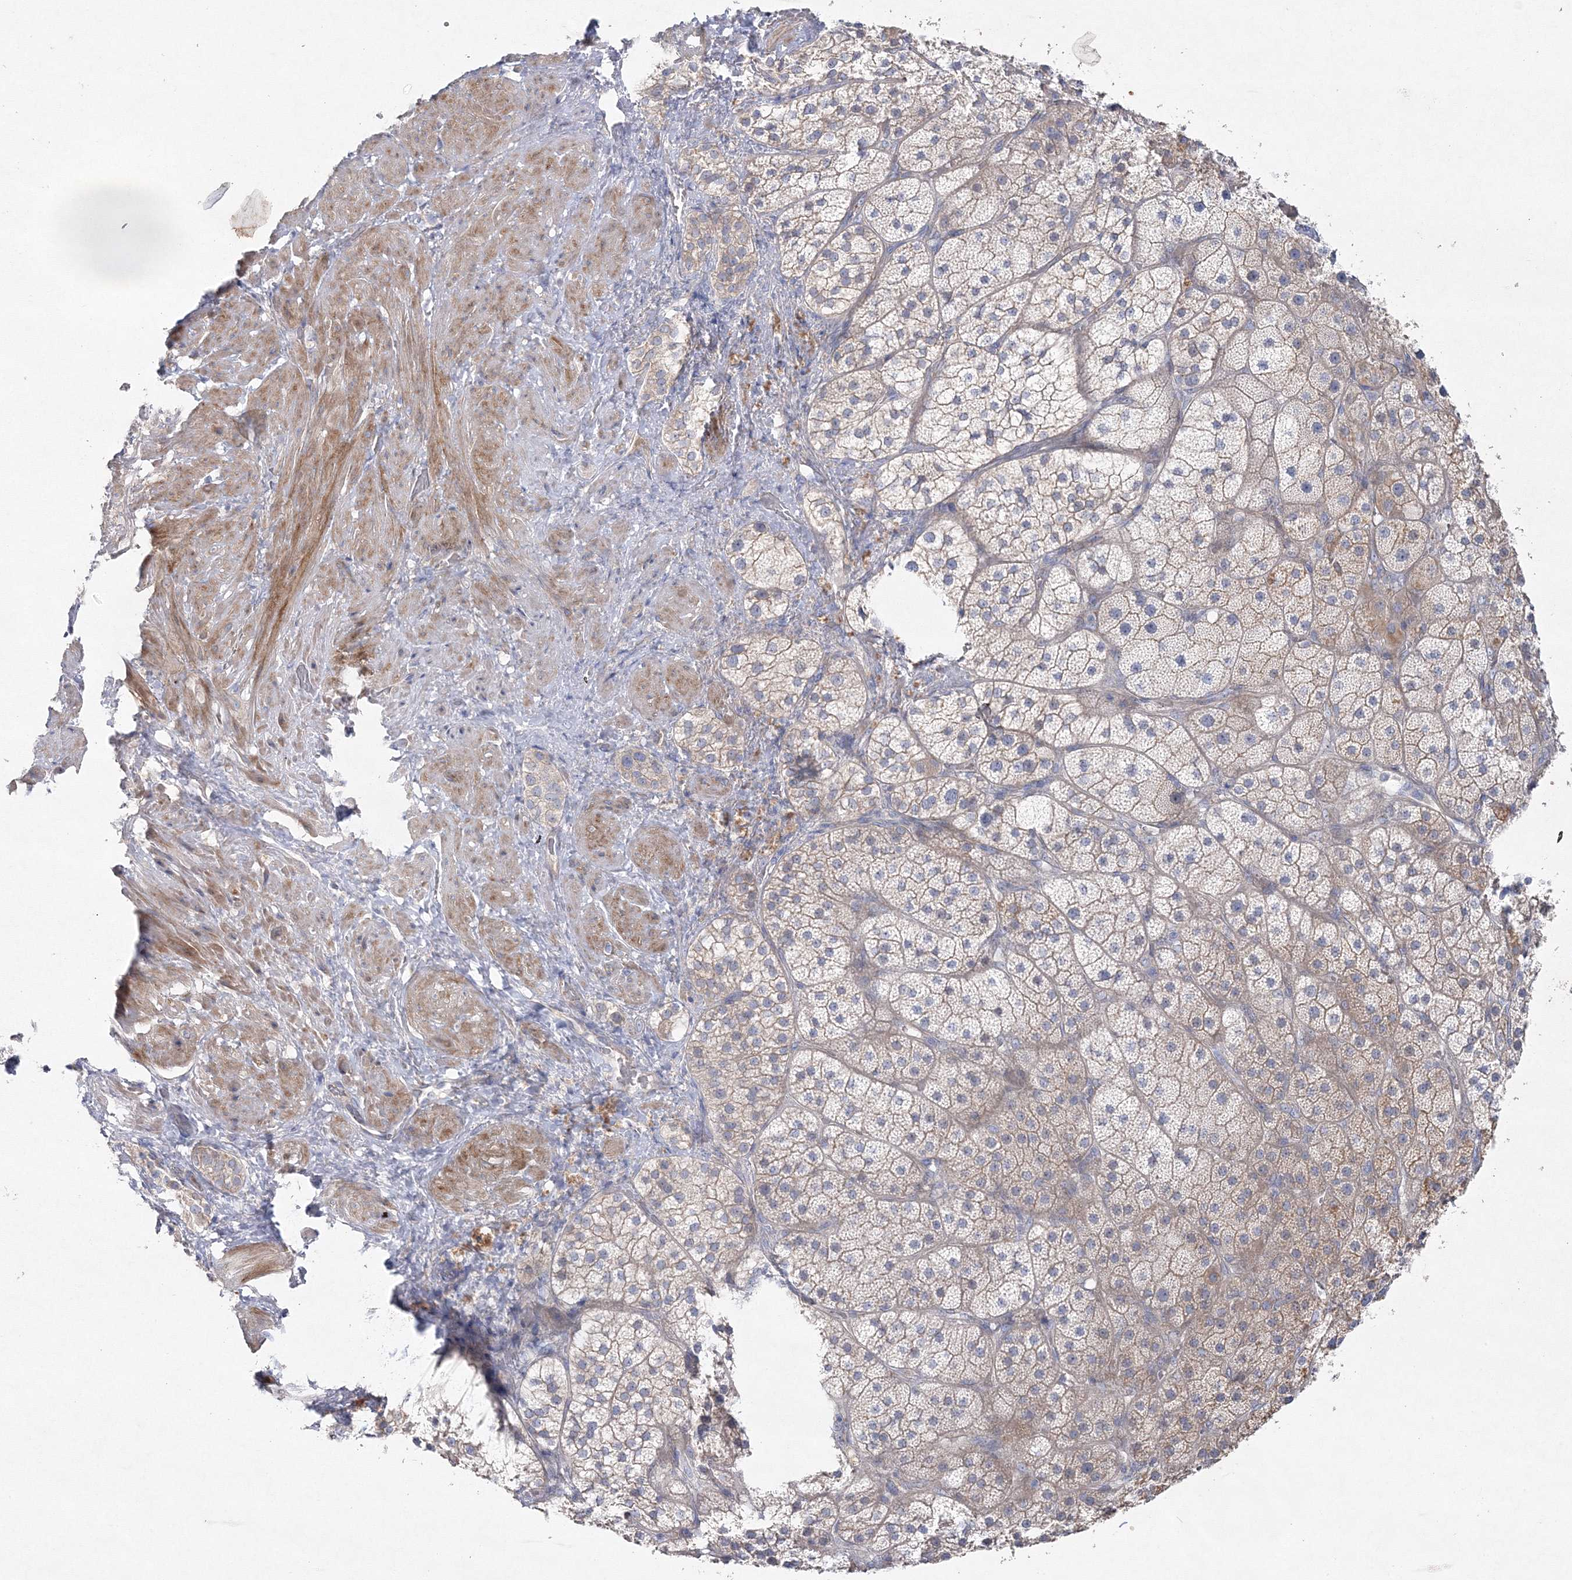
{"staining": {"intensity": "moderate", "quantity": ">75%", "location": "cytoplasmic/membranous"}, "tissue": "adrenal gland", "cell_type": "Glandular cells", "image_type": "normal", "snomed": [{"axis": "morphology", "description": "Normal tissue, NOS"}, {"axis": "topography", "description": "Adrenal gland"}], "caption": "Unremarkable adrenal gland shows moderate cytoplasmic/membranous positivity in about >75% of glandular cells, visualized by immunohistochemistry. Using DAB (brown) and hematoxylin (blue) stains, captured at high magnification using brightfield microscopy.", "gene": "NAA40", "patient": {"sex": "male", "age": 57}}